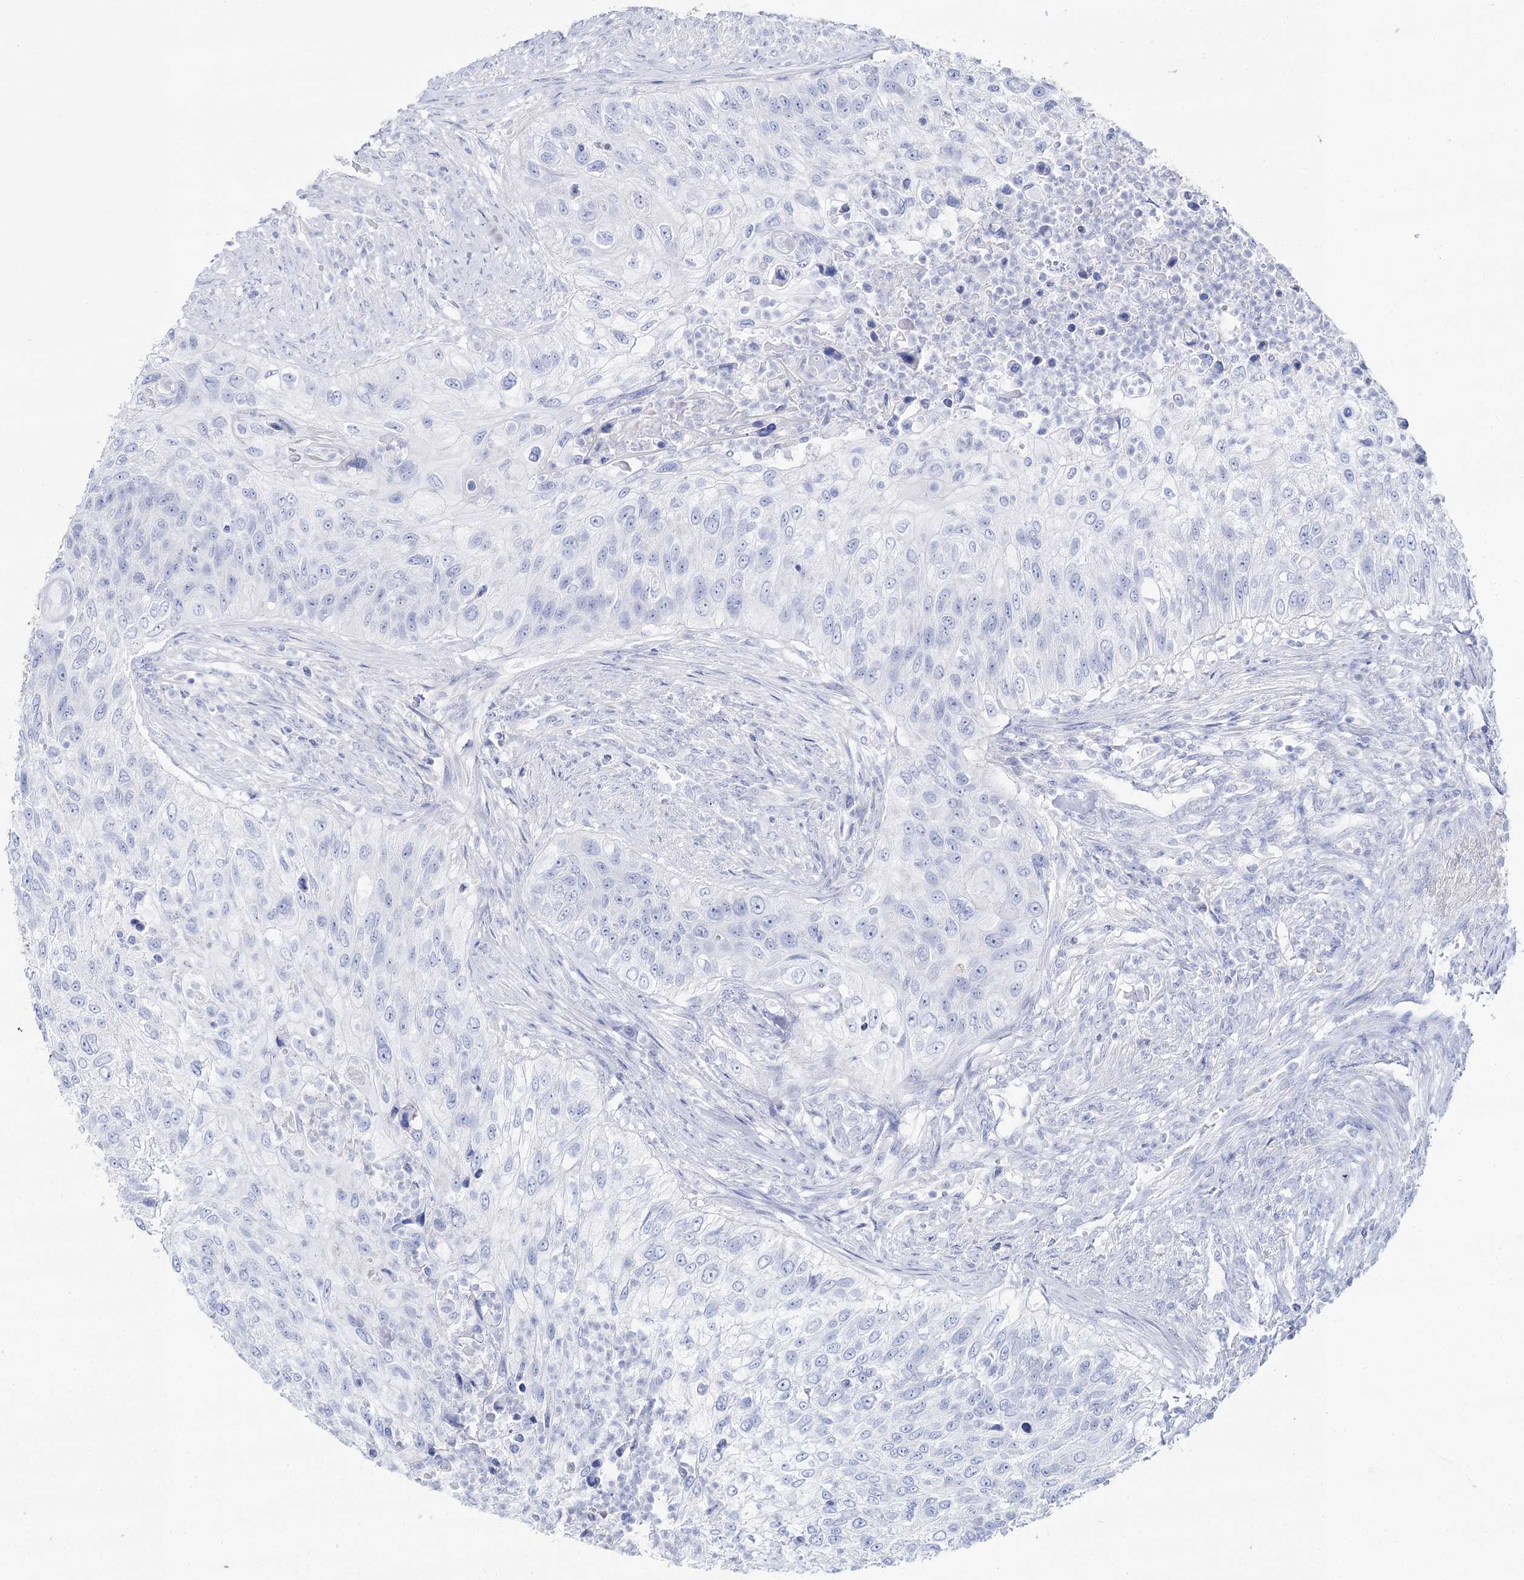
{"staining": {"intensity": "negative", "quantity": "none", "location": "none"}, "tissue": "urothelial cancer", "cell_type": "Tumor cells", "image_type": "cancer", "snomed": [{"axis": "morphology", "description": "Urothelial carcinoma, High grade"}, {"axis": "topography", "description": "Urinary bladder"}], "caption": "Immunohistochemistry of high-grade urothelial carcinoma shows no expression in tumor cells.", "gene": "SLC3A1", "patient": {"sex": "female", "age": 60}}